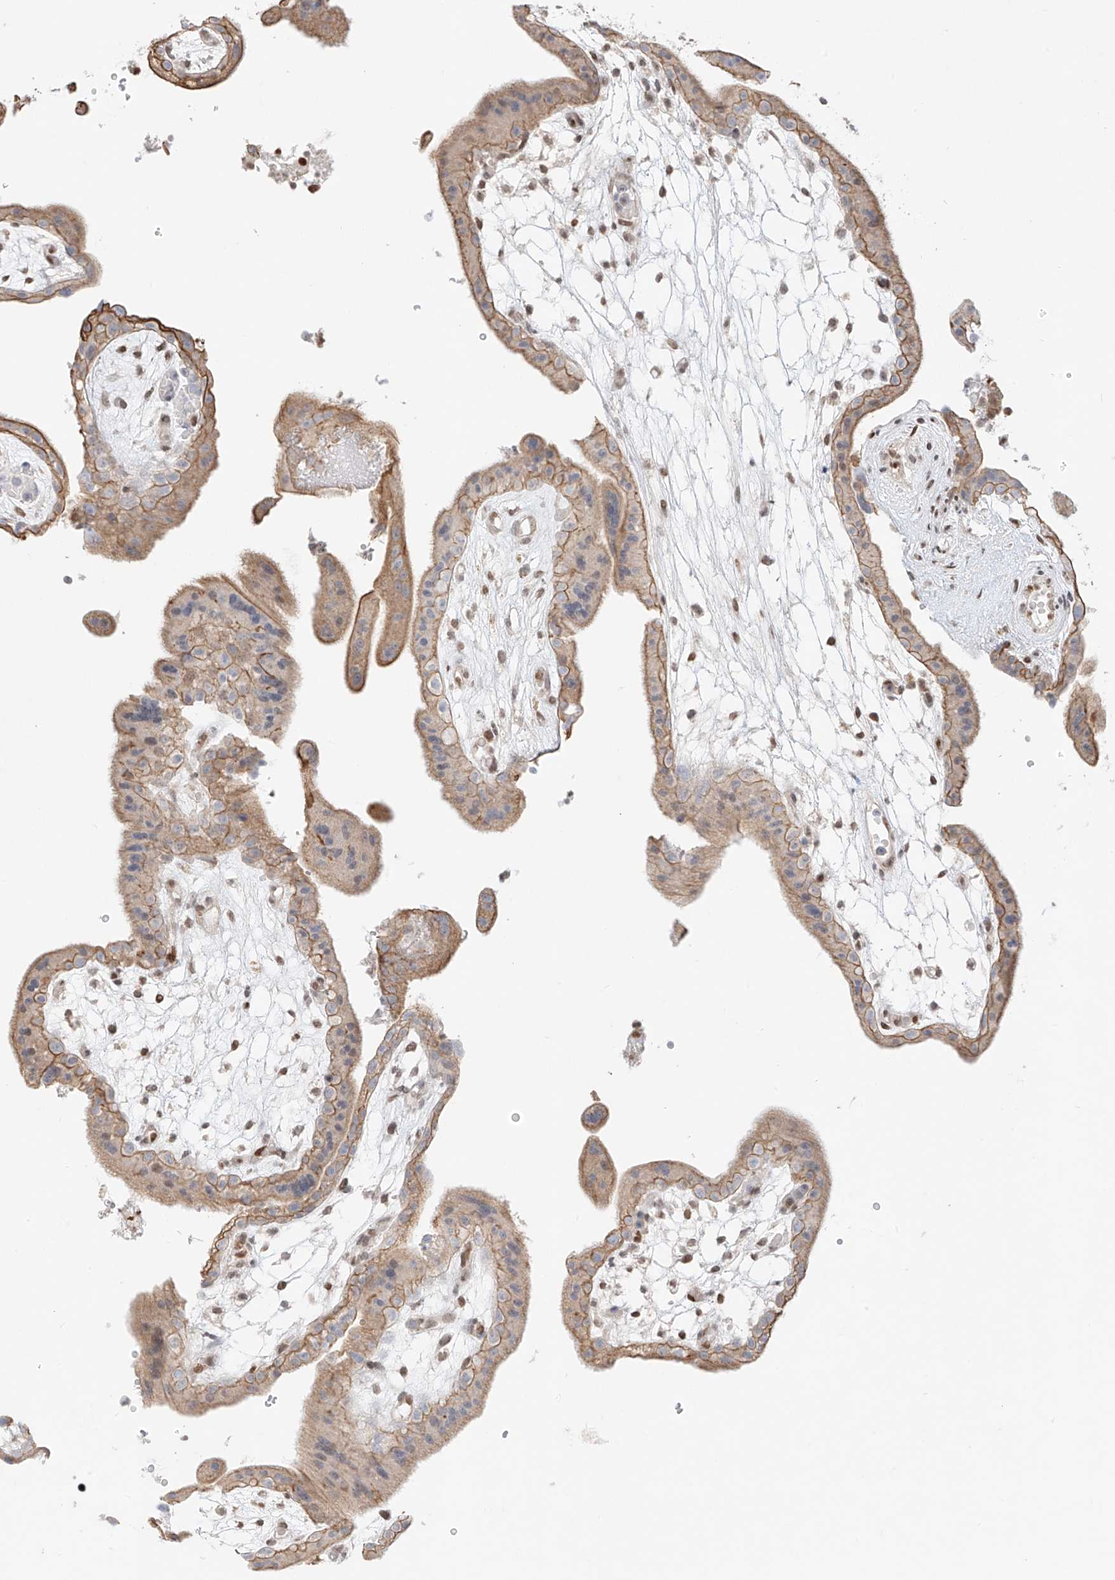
{"staining": {"intensity": "moderate", "quantity": ">75%", "location": "cytoplasmic/membranous"}, "tissue": "placenta", "cell_type": "Trophoblastic cells", "image_type": "normal", "snomed": [{"axis": "morphology", "description": "Normal tissue, NOS"}, {"axis": "topography", "description": "Placenta"}], "caption": "Immunohistochemistry (IHC) image of benign placenta: human placenta stained using immunohistochemistry exhibits medium levels of moderate protein expression localized specifically in the cytoplasmic/membranous of trophoblastic cells, appearing as a cytoplasmic/membranous brown color.", "gene": "ZNF512", "patient": {"sex": "female", "age": 18}}